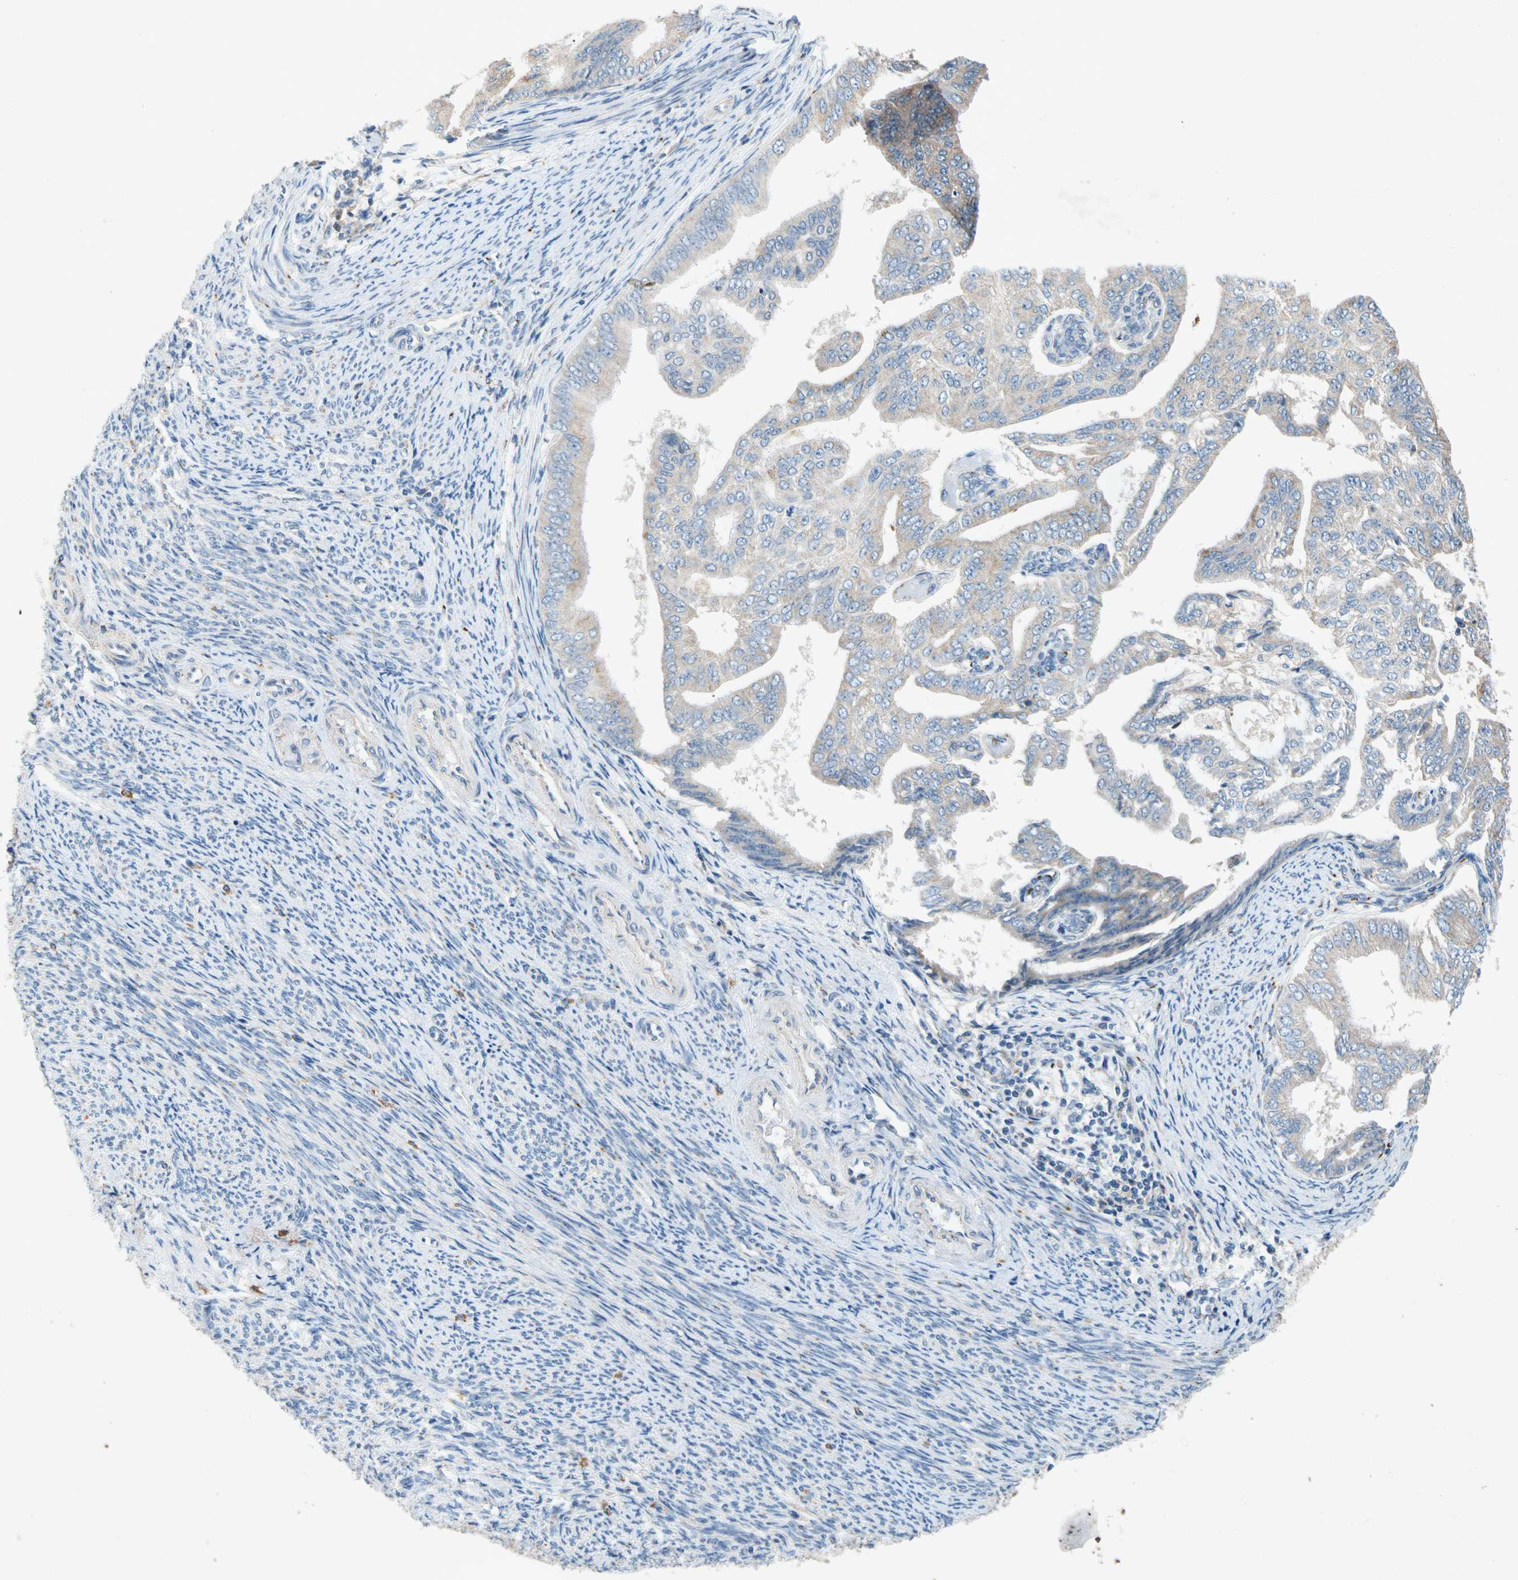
{"staining": {"intensity": "weak", "quantity": "25%-75%", "location": "cytoplasmic/membranous"}, "tissue": "endometrial cancer", "cell_type": "Tumor cells", "image_type": "cancer", "snomed": [{"axis": "morphology", "description": "Adenocarcinoma, NOS"}, {"axis": "topography", "description": "Endometrium"}], "caption": "High-magnification brightfield microscopy of adenocarcinoma (endometrial) stained with DAB (3,3'-diaminobenzidine) (brown) and counterstained with hematoxylin (blue). tumor cells exhibit weak cytoplasmic/membranous positivity is seen in approximately25%-75% of cells.", "gene": "GASK1B", "patient": {"sex": "female", "age": 58}}